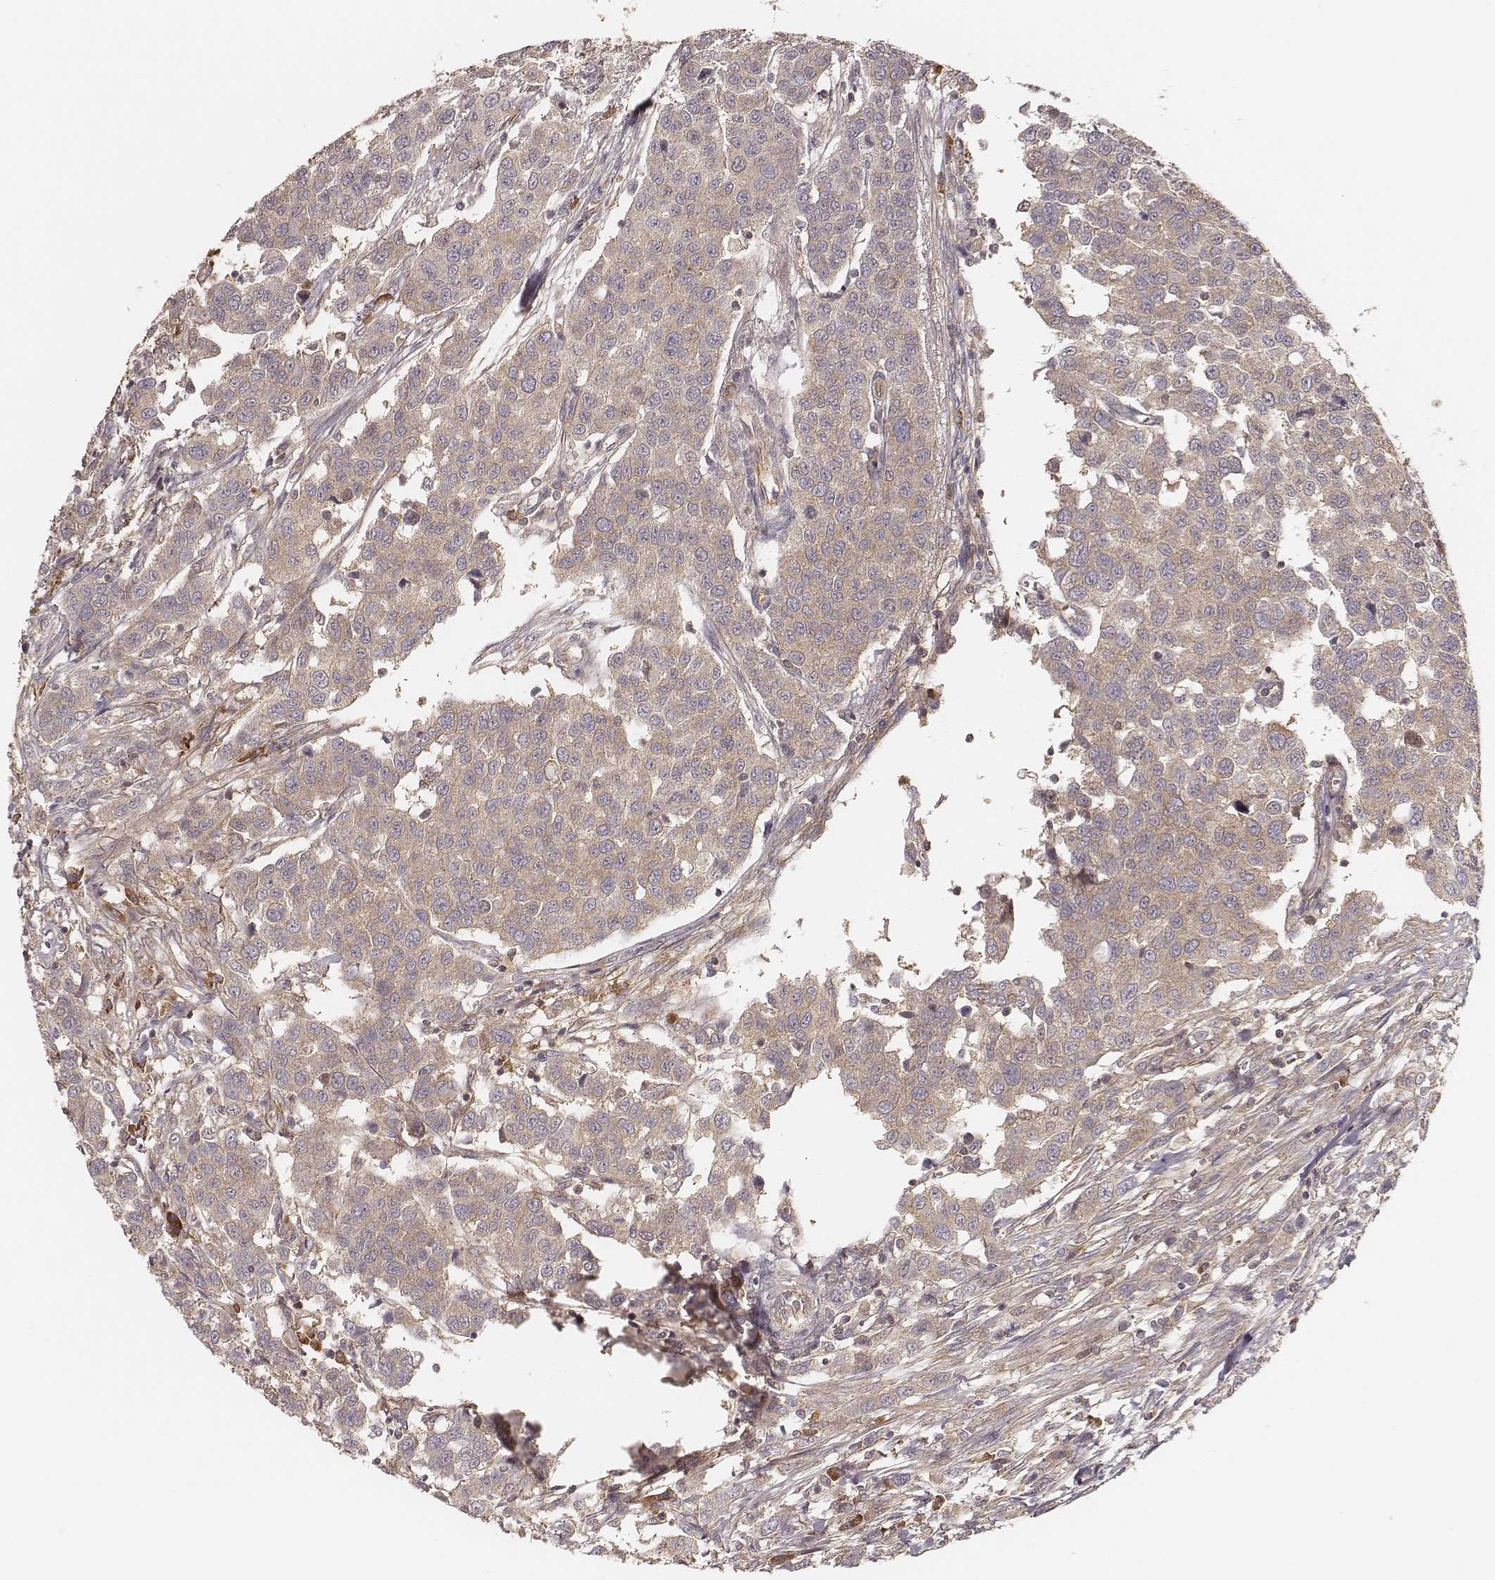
{"staining": {"intensity": "weak", "quantity": ">75%", "location": "cytoplasmic/membranous"}, "tissue": "urothelial cancer", "cell_type": "Tumor cells", "image_type": "cancer", "snomed": [{"axis": "morphology", "description": "Urothelial carcinoma, High grade"}, {"axis": "topography", "description": "Urinary bladder"}], "caption": "Protein expression analysis of human urothelial carcinoma (high-grade) reveals weak cytoplasmic/membranous positivity in approximately >75% of tumor cells. The protein is shown in brown color, while the nuclei are stained blue.", "gene": "CARS1", "patient": {"sex": "female", "age": 58}}